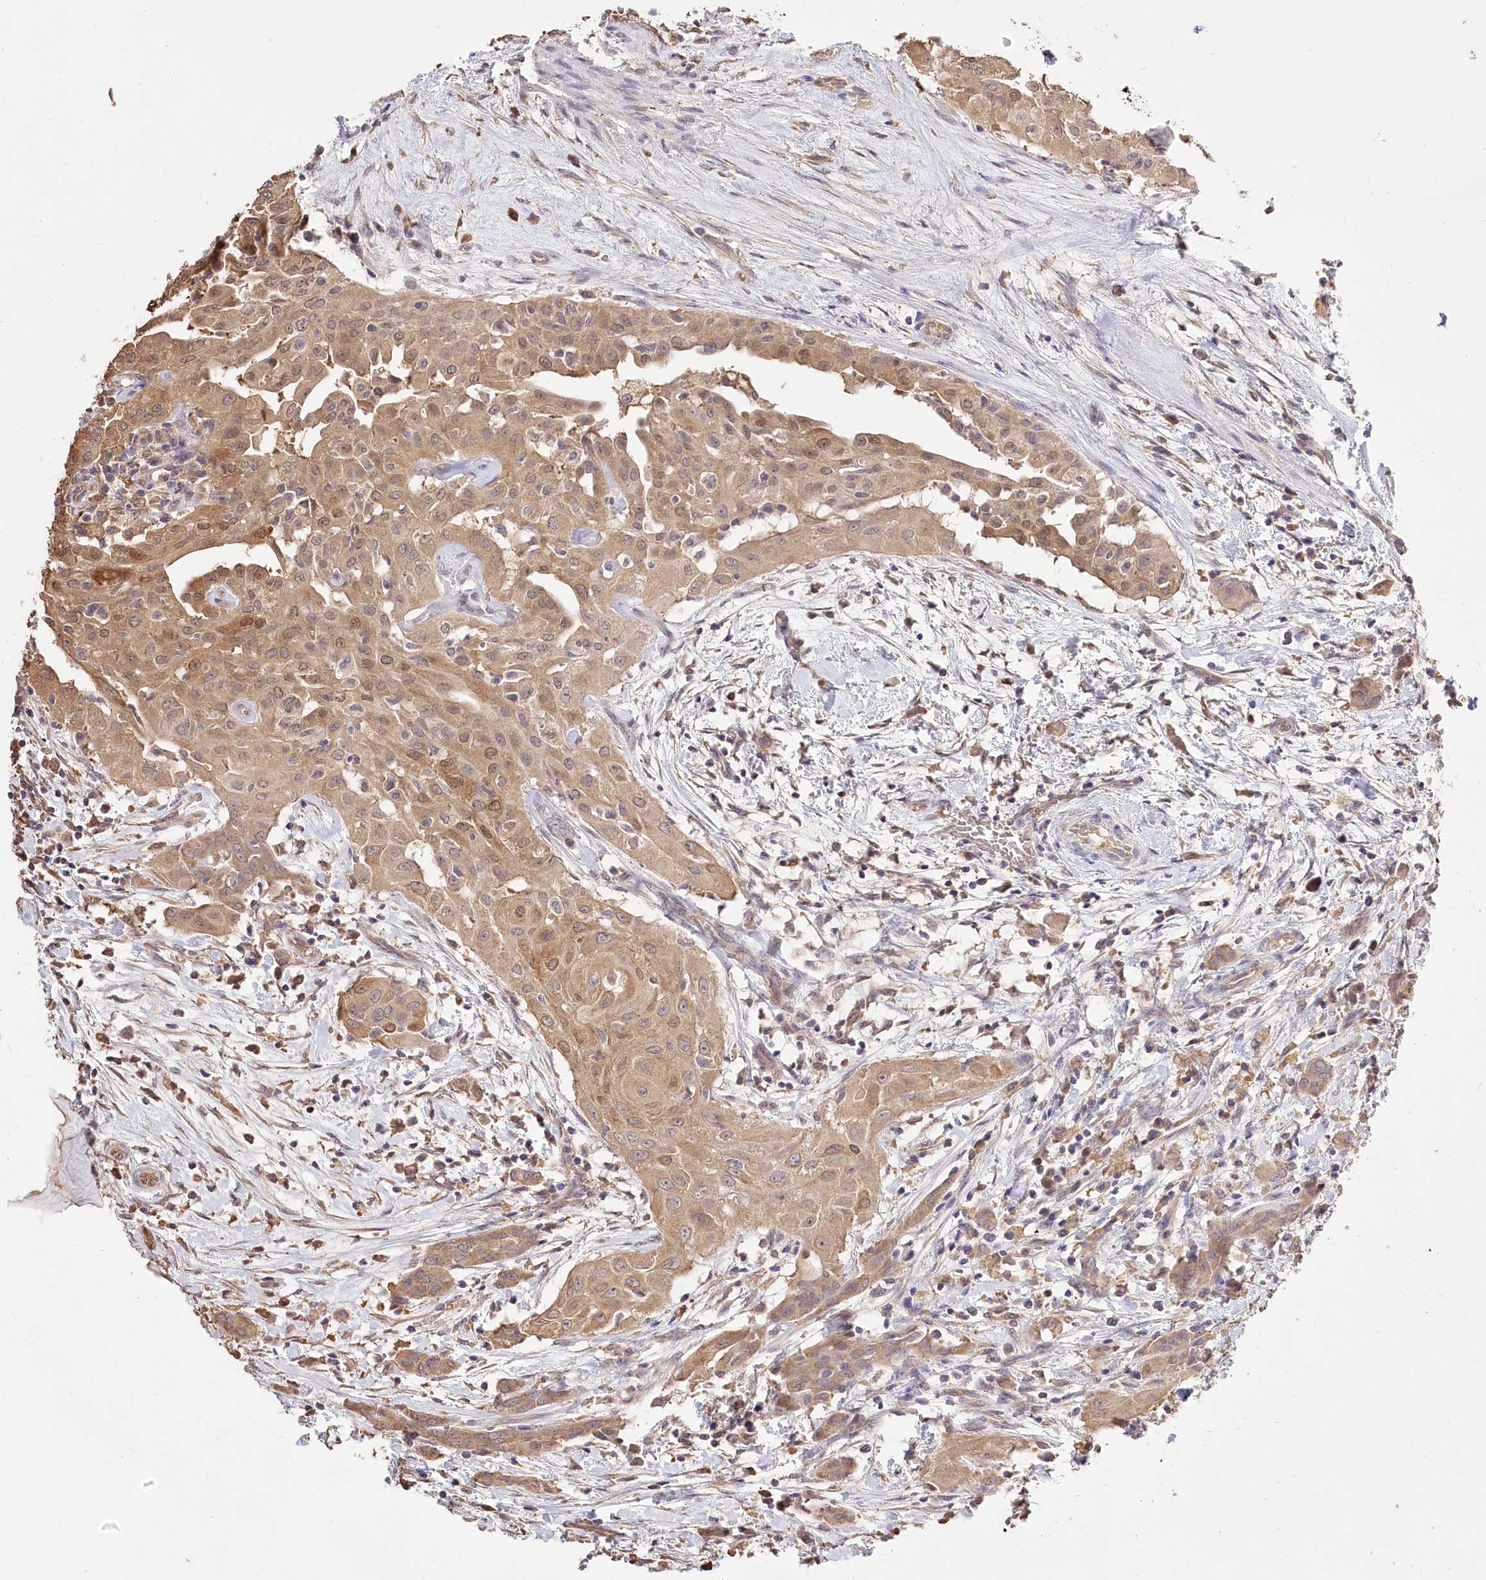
{"staining": {"intensity": "moderate", "quantity": ">75%", "location": "cytoplasmic/membranous"}, "tissue": "thyroid cancer", "cell_type": "Tumor cells", "image_type": "cancer", "snomed": [{"axis": "morphology", "description": "Papillary adenocarcinoma, NOS"}, {"axis": "topography", "description": "Thyroid gland"}], "caption": "Thyroid papillary adenocarcinoma was stained to show a protein in brown. There is medium levels of moderate cytoplasmic/membranous positivity in about >75% of tumor cells.", "gene": "R3HDM2", "patient": {"sex": "female", "age": 59}}